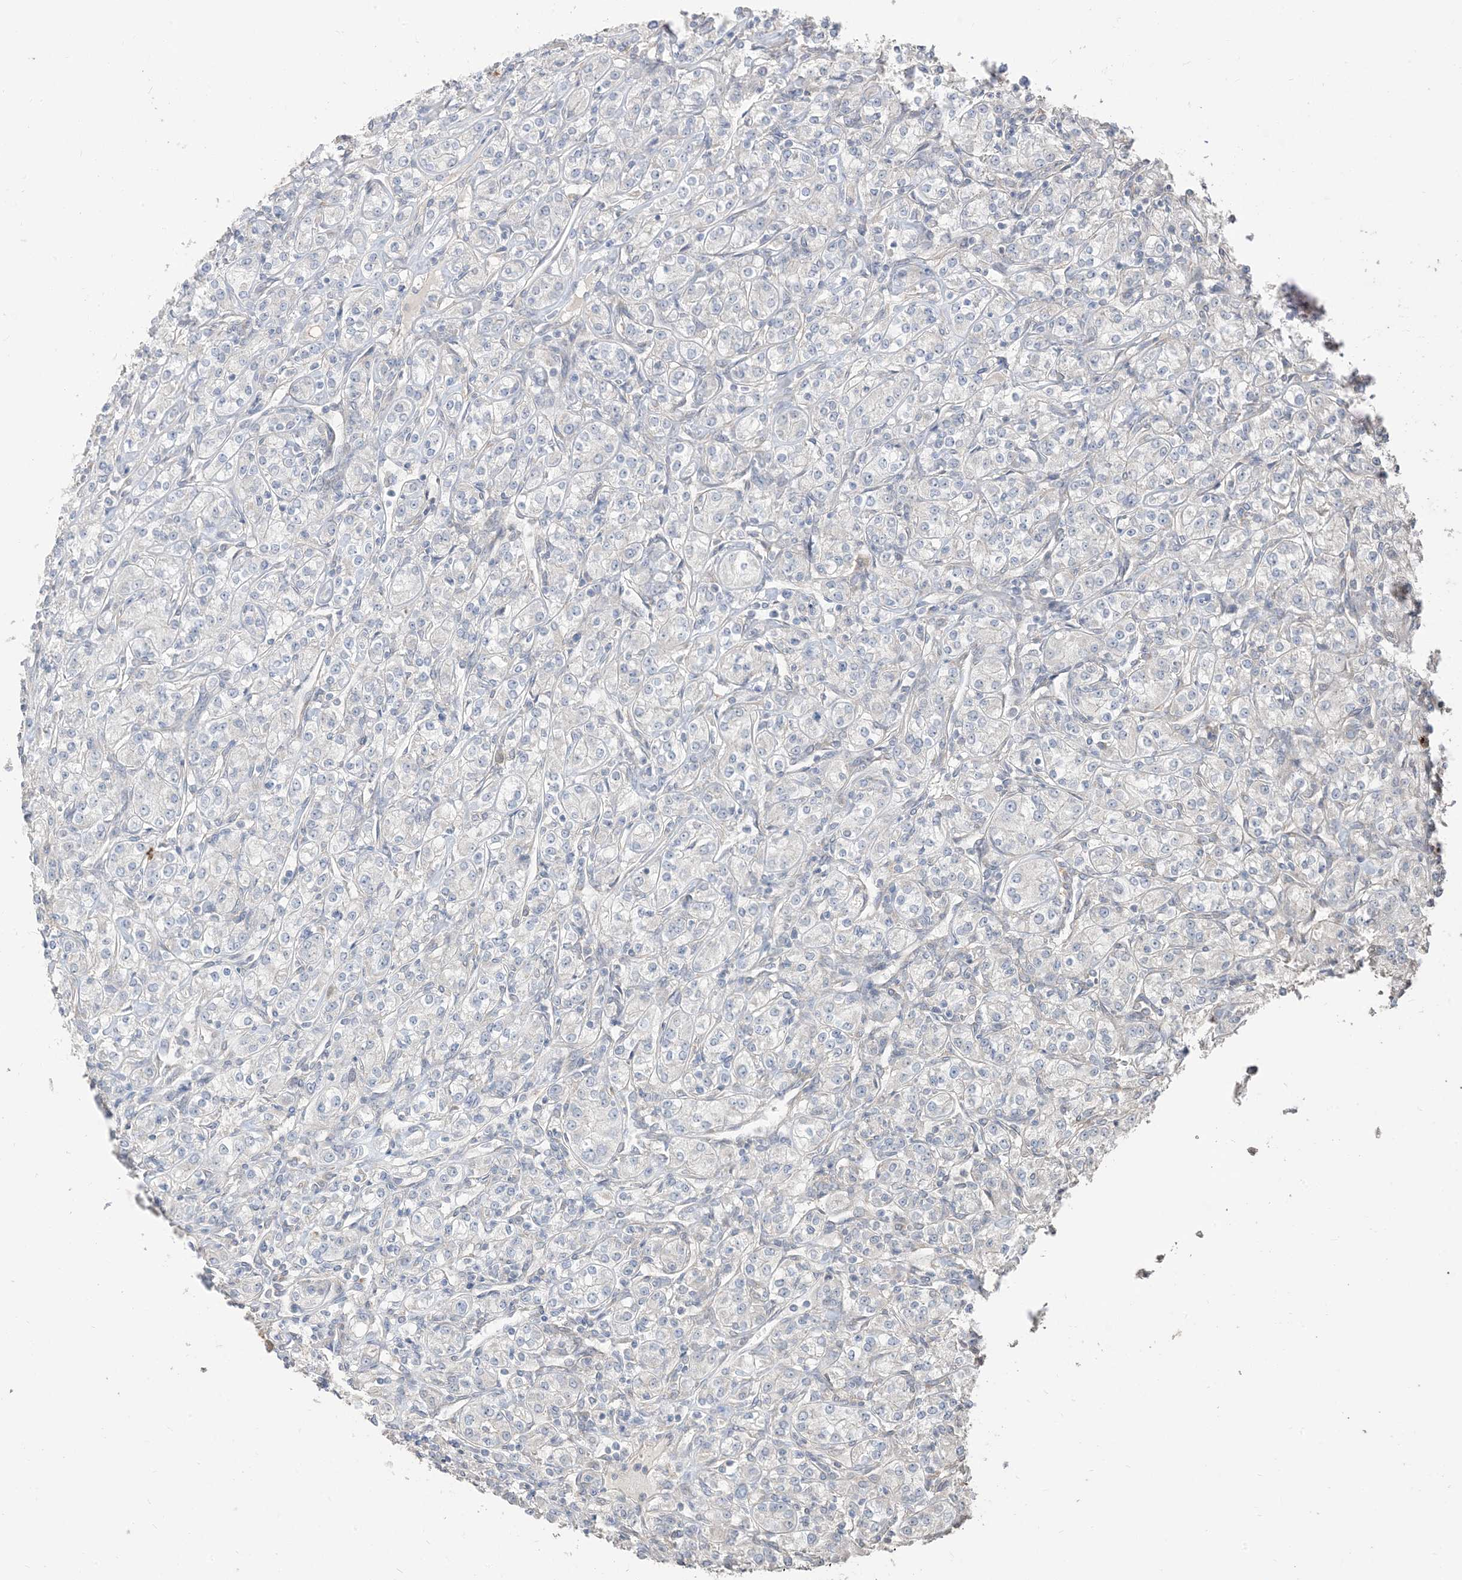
{"staining": {"intensity": "negative", "quantity": "none", "location": "none"}, "tissue": "renal cancer", "cell_type": "Tumor cells", "image_type": "cancer", "snomed": [{"axis": "morphology", "description": "Adenocarcinoma, NOS"}, {"axis": "topography", "description": "Kidney"}], "caption": "An immunohistochemistry (IHC) histopathology image of renal adenocarcinoma is shown. There is no staining in tumor cells of renal adenocarcinoma.", "gene": "RNF175", "patient": {"sex": "male", "age": 77}}